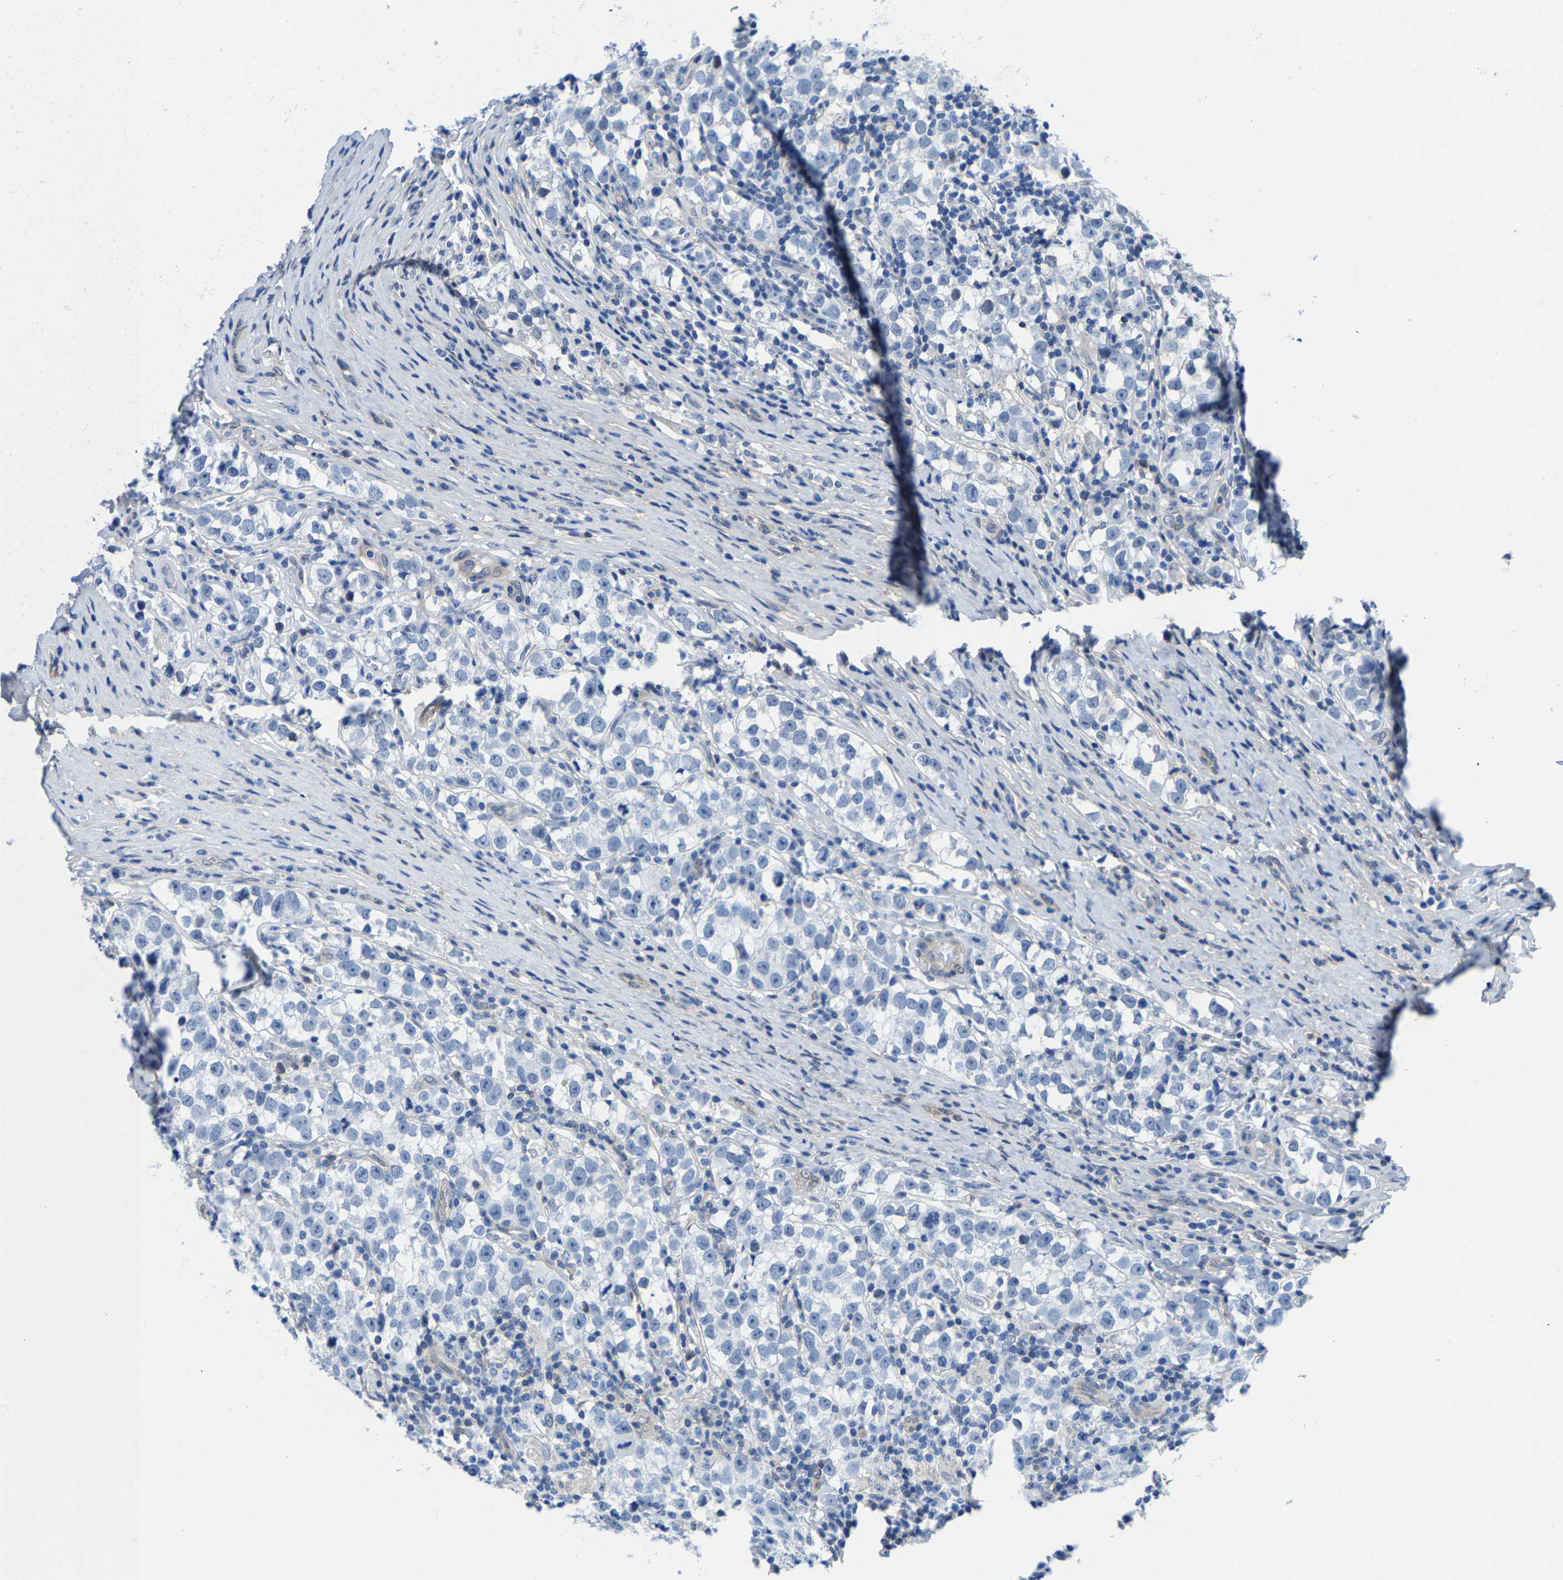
{"staining": {"intensity": "negative", "quantity": "none", "location": "none"}, "tissue": "testis cancer", "cell_type": "Tumor cells", "image_type": "cancer", "snomed": [{"axis": "morphology", "description": "Normal tissue, NOS"}, {"axis": "morphology", "description": "Seminoma, NOS"}, {"axis": "topography", "description": "Testis"}], "caption": "A micrograph of human testis seminoma is negative for staining in tumor cells. (DAB (3,3'-diaminobenzidine) IHC, high magnification).", "gene": "SSH3", "patient": {"sex": "male", "age": 43}}